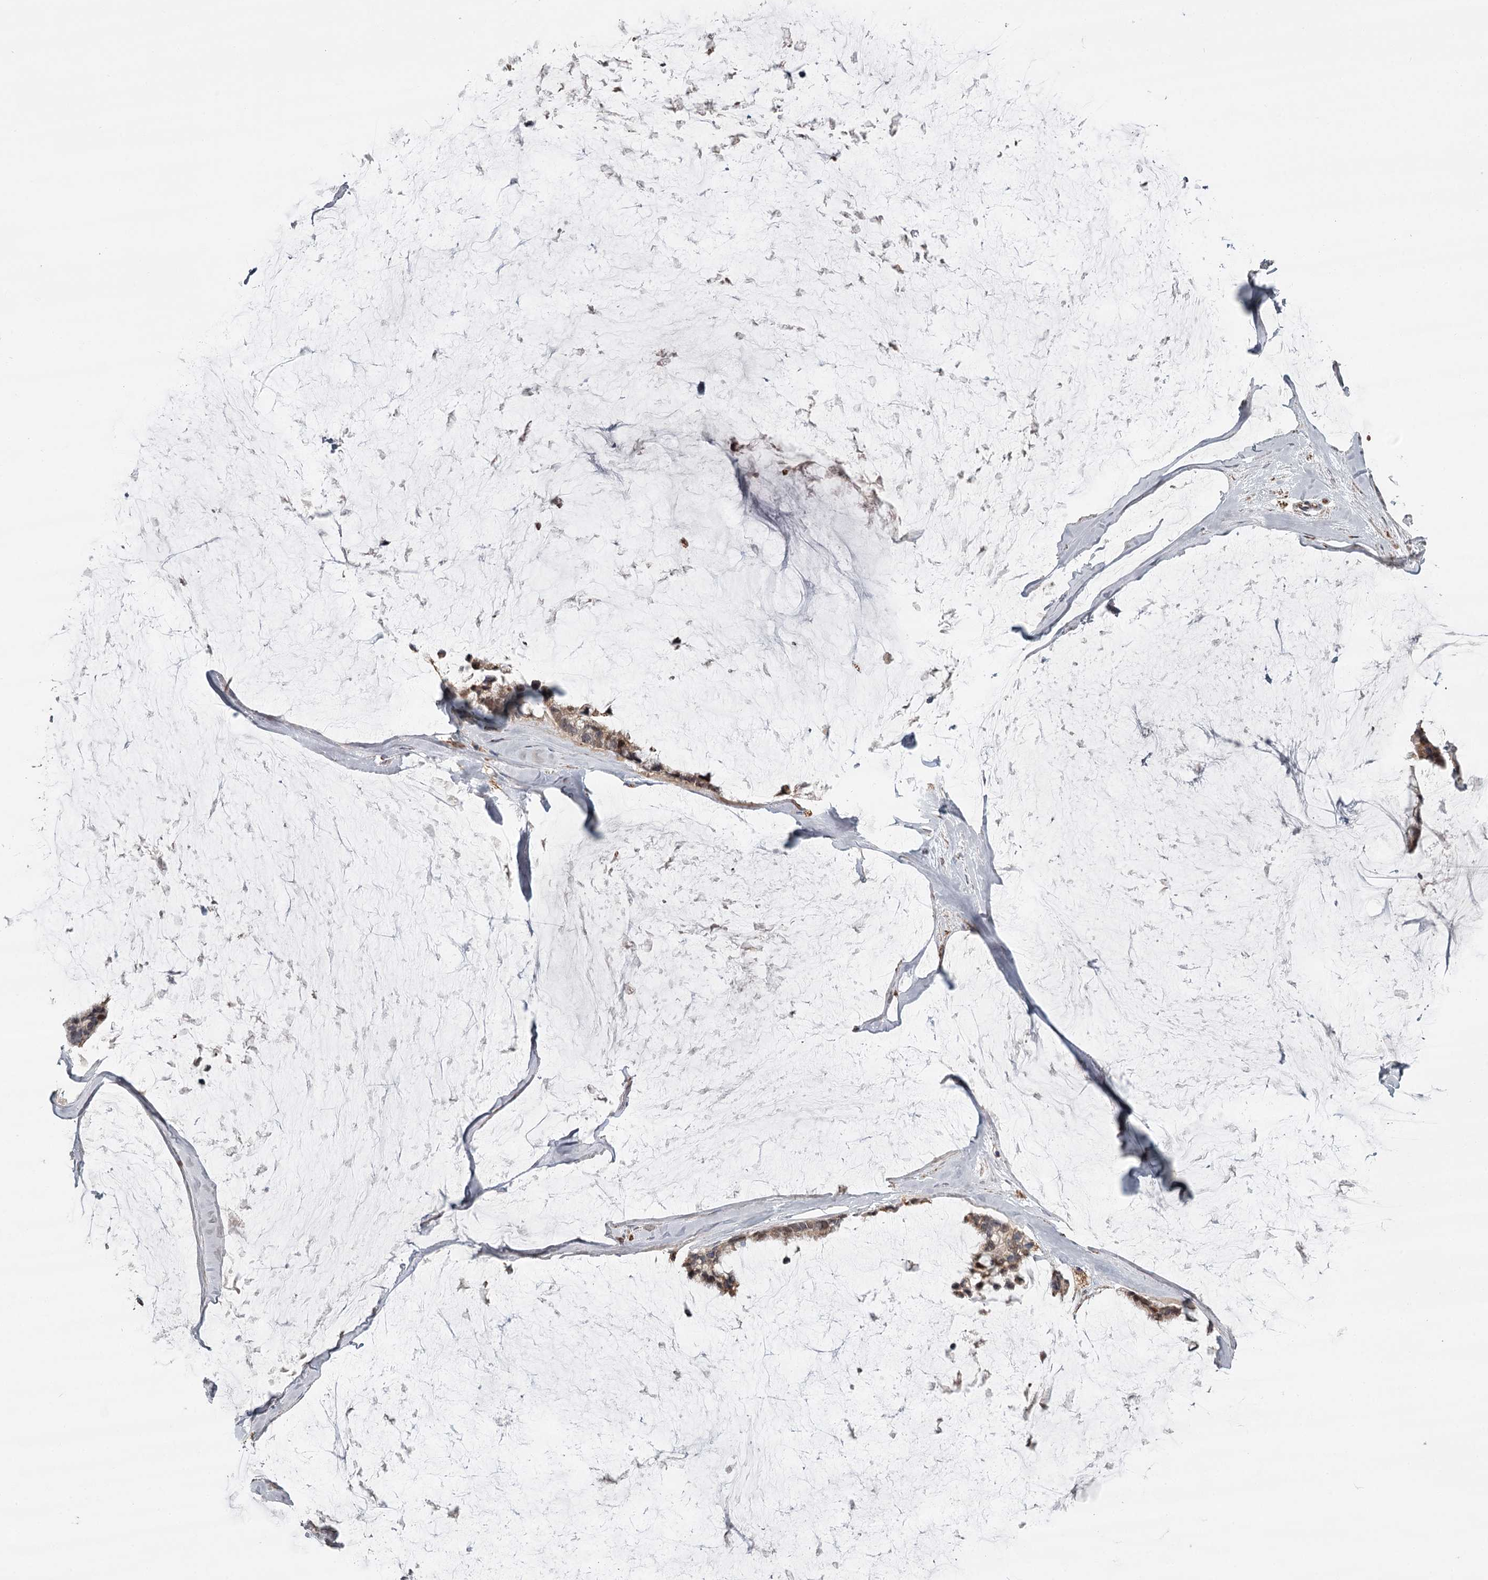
{"staining": {"intensity": "weak", "quantity": "25%-75%", "location": "cytoplasmic/membranous"}, "tissue": "ovarian cancer", "cell_type": "Tumor cells", "image_type": "cancer", "snomed": [{"axis": "morphology", "description": "Cystadenocarcinoma, mucinous, NOS"}, {"axis": "topography", "description": "Ovary"}], "caption": "Immunohistochemistry (IHC) of ovarian mucinous cystadenocarcinoma demonstrates low levels of weak cytoplasmic/membranous expression in approximately 25%-75% of tumor cells. The protein of interest is shown in brown color, while the nuclei are stained blue.", "gene": "CDC123", "patient": {"sex": "female", "age": 39}}